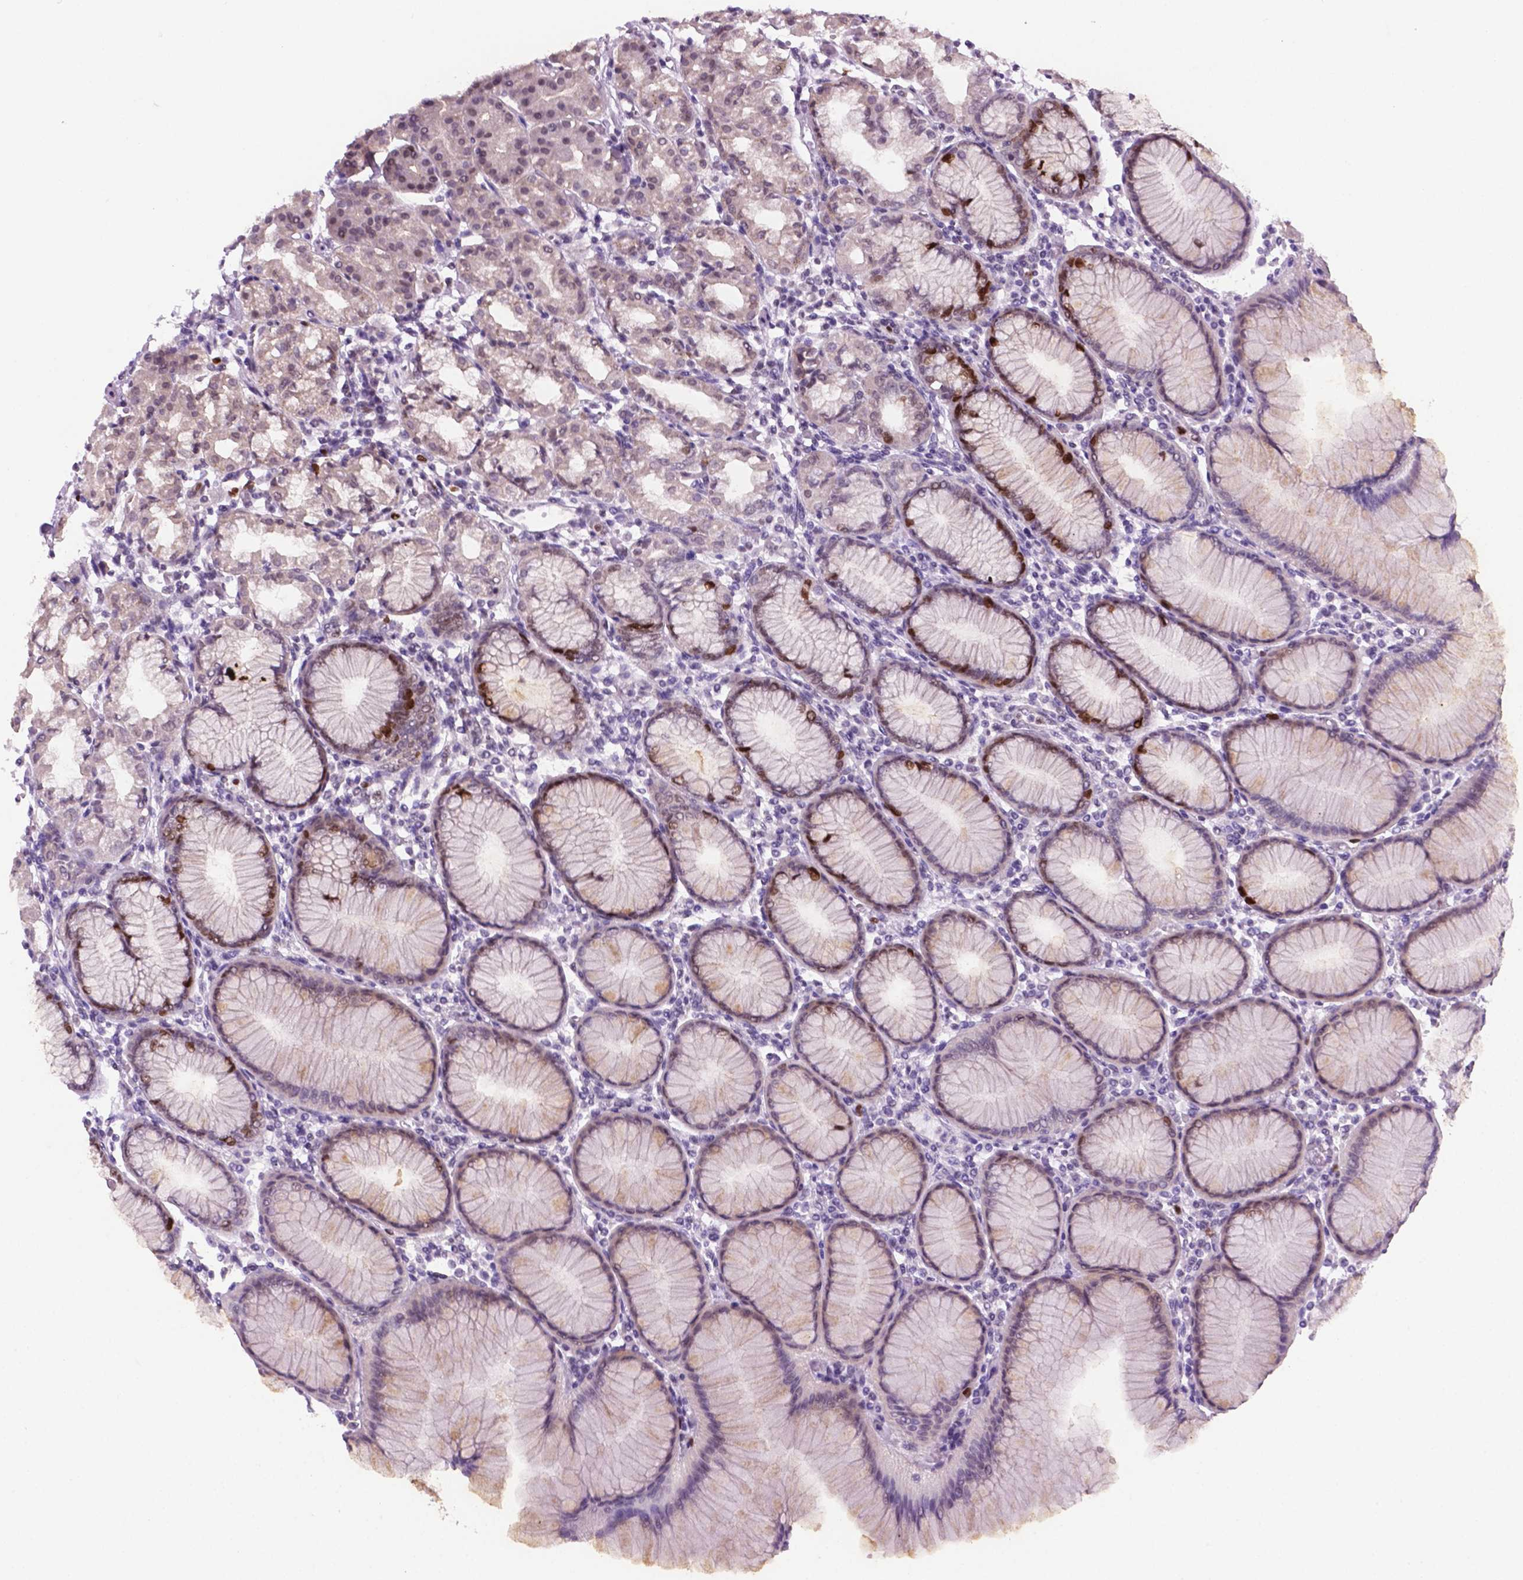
{"staining": {"intensity": "moderate", "quantity": "25%-75%", "location": "nuclear"}, "tissue": "stomach", "cell_type": "Glandular cells", "image_type": "normal", "snomed": [{"axis": "morphology", "description": "Normal tissue, NOS"}, {"axis": "topography", "description": "Skeletal muscle"}, {"axis": "topography", "description": "Stomach"}], "caption": "IHC (DAB) staining of unremarkable human stomach shows moderate nuclear protein staining in about 25%-75% of glandular cells.", "gene": "NCAPH2", "patient": {"sex": "female", "age": 57}}